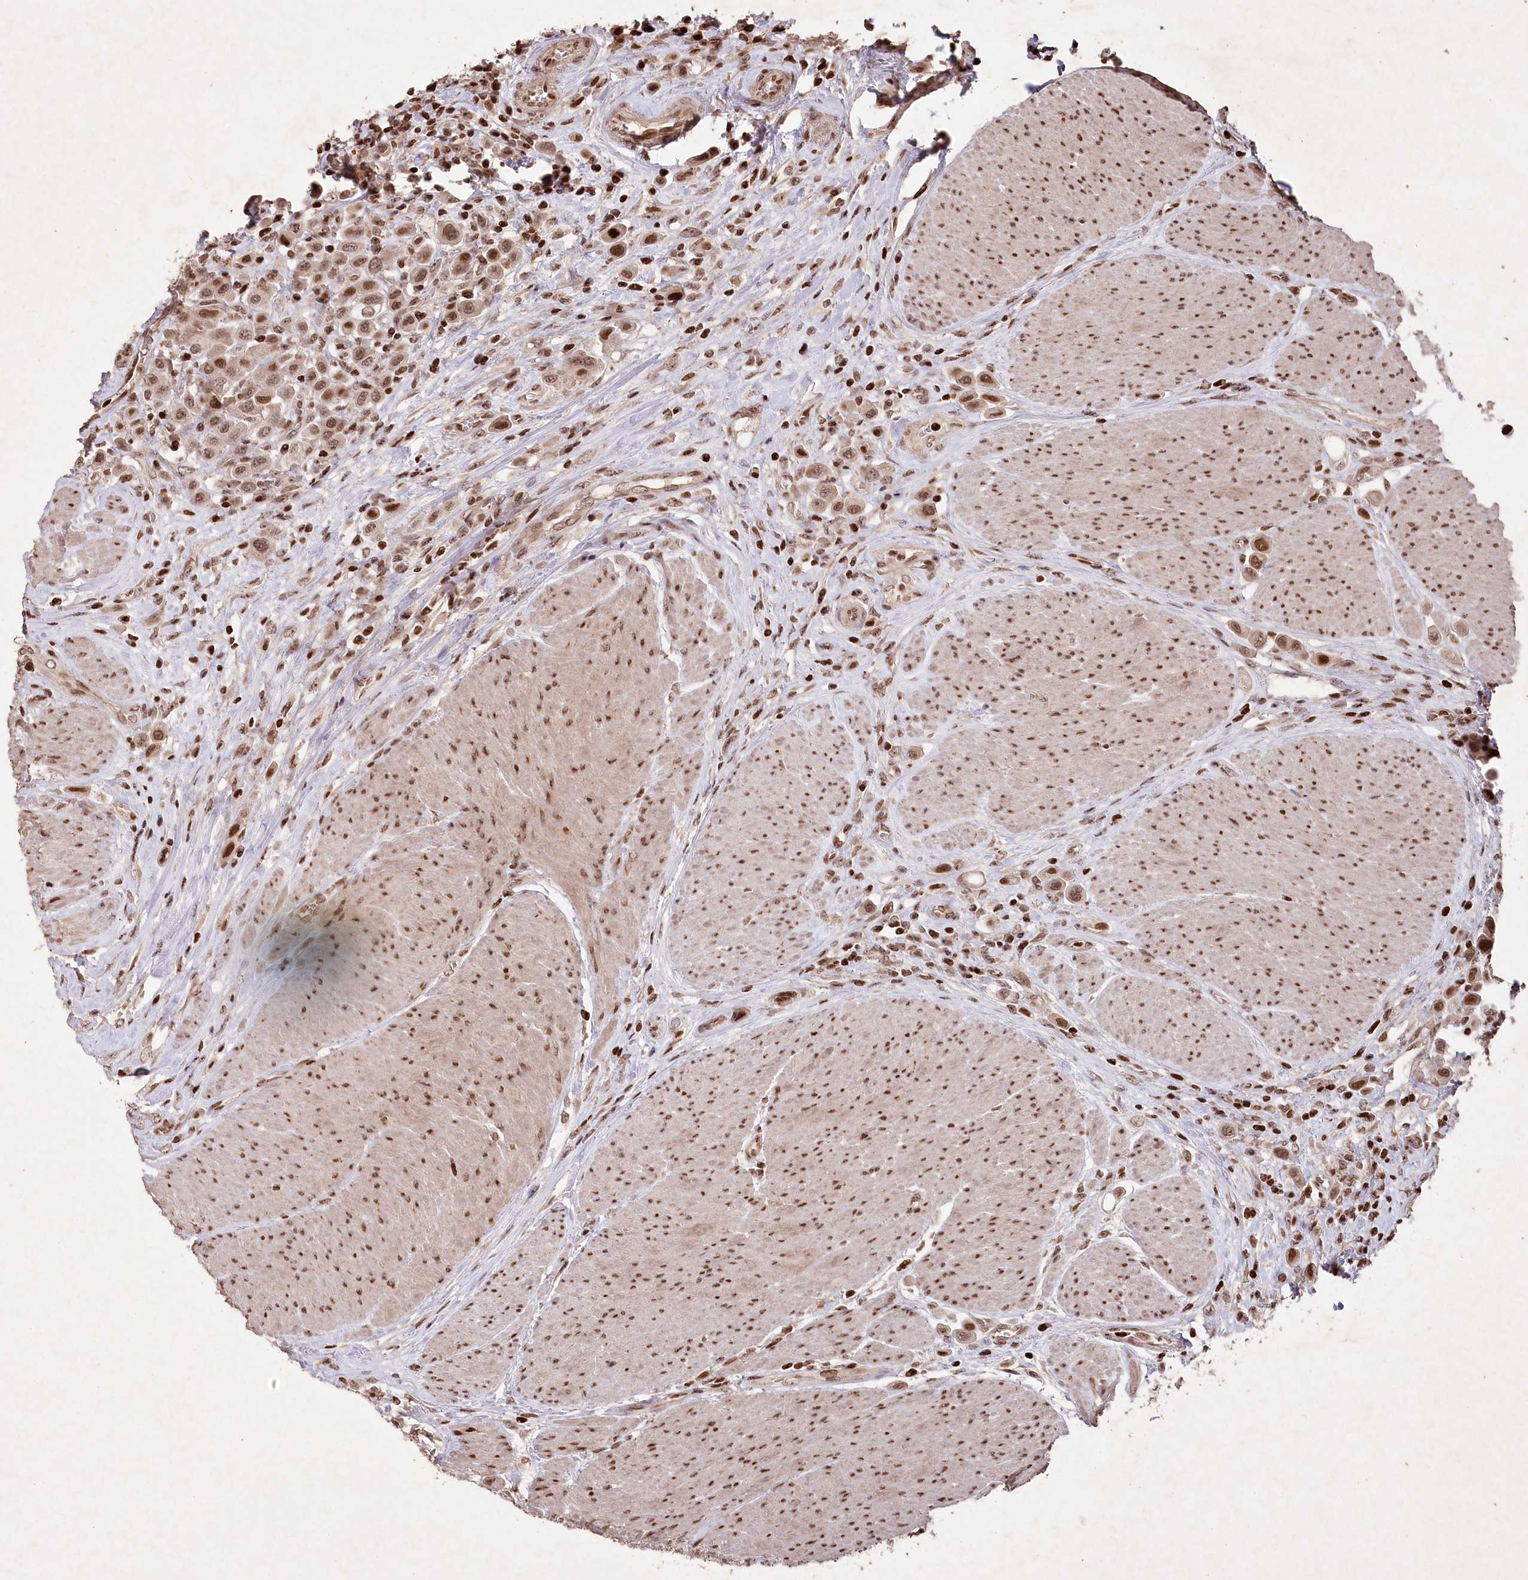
{"staining": {"intensity": "moderate", "quantity": ">75%", "location": "nuclear"}, "tissue": "urothelial cancer", "cell_type": "Tumor cells", "image_type": "cancer", "snomed": [{"axis": "morphology", "description": "Urothelial carcinoma, High grade"}, {"axis": "topography", "description": "Urinary bladder"}], "caption": "This is a micrograph of IHC staining of urothelial cancer, which shows moderate expression in the nuclear of tumor cells.", "gene": "CCSER2", "patient": {"sex": "male", "age": 50}}